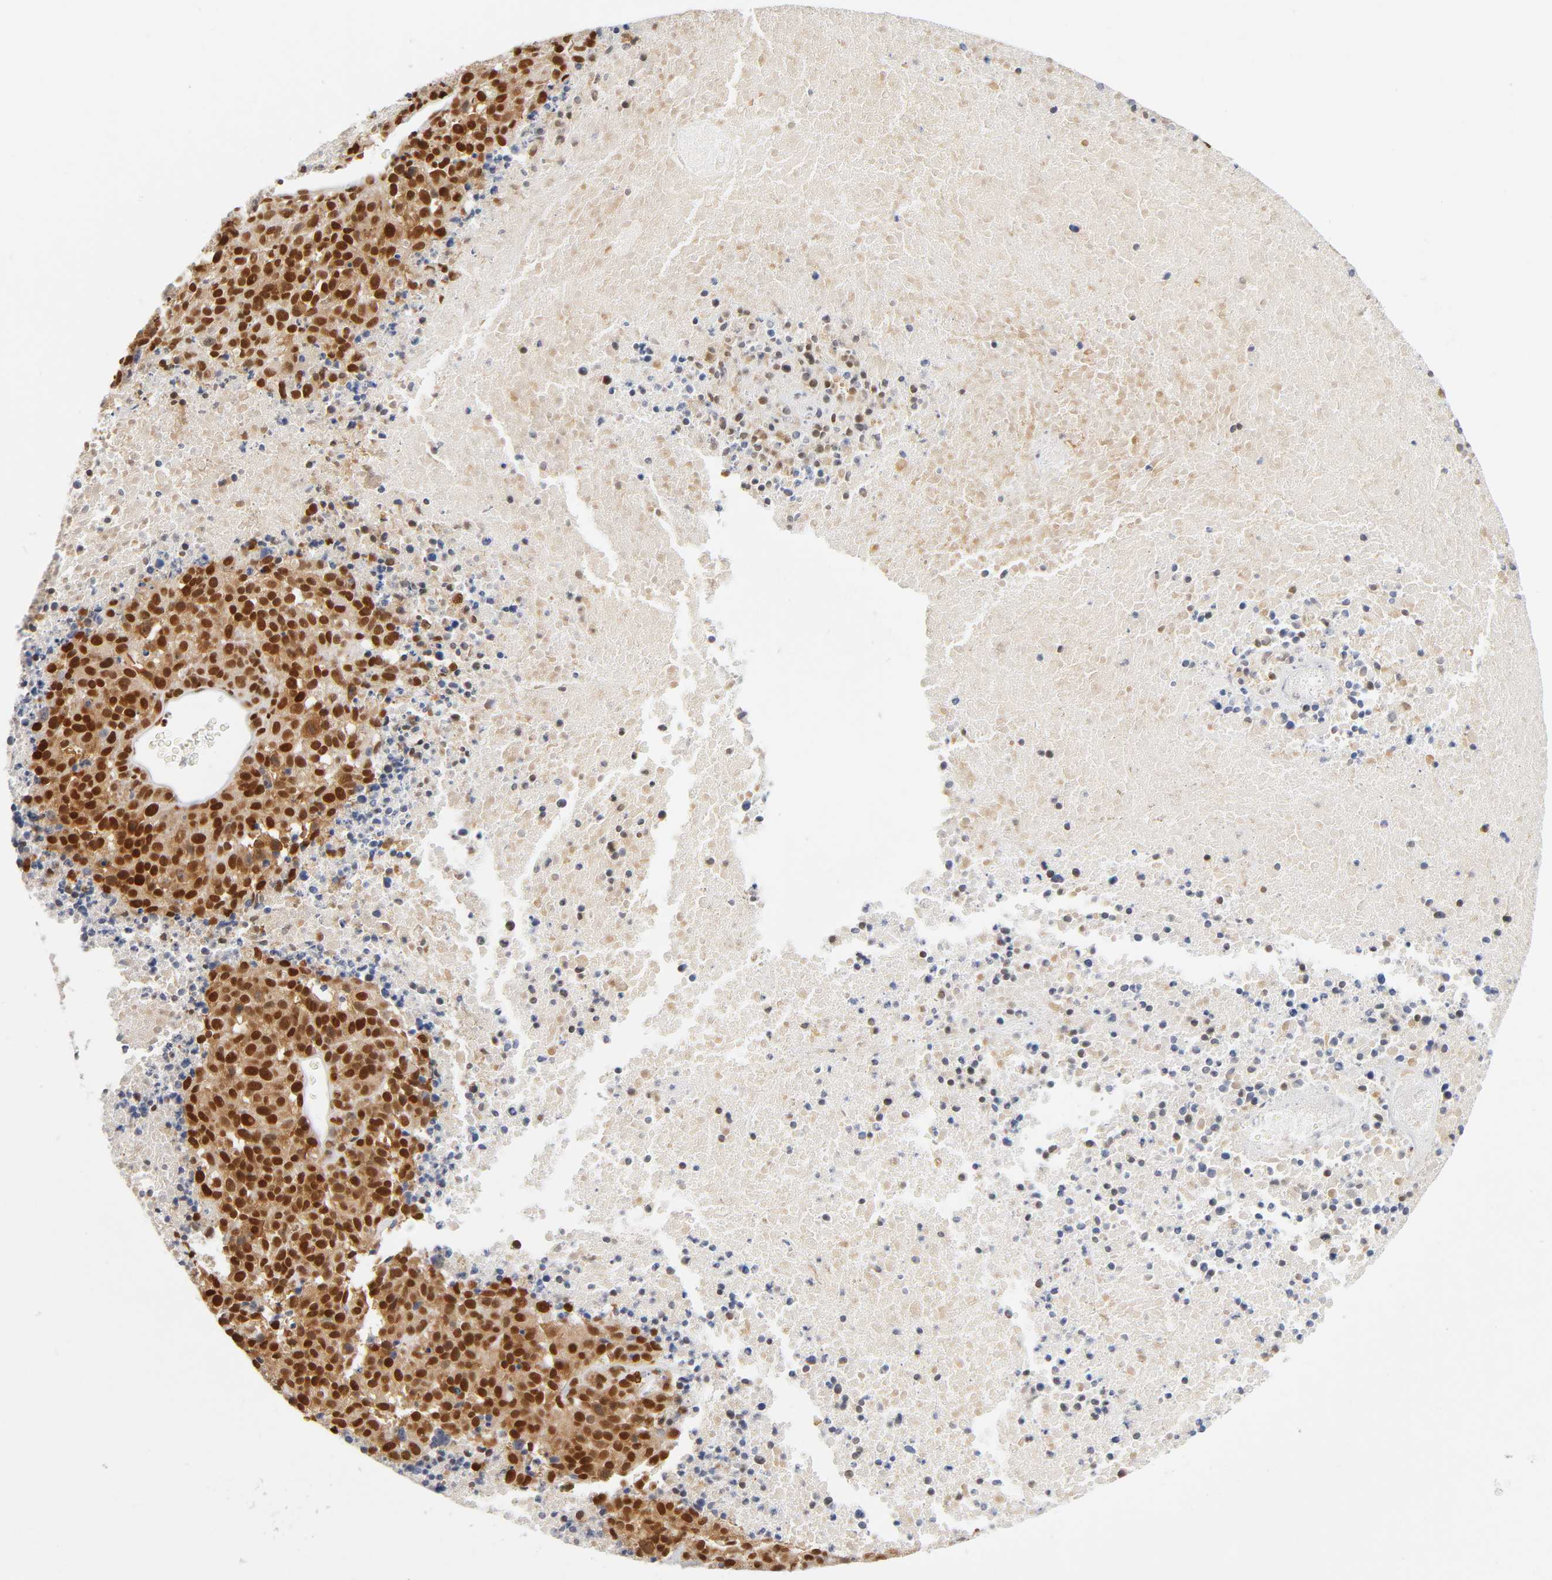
{"staining": {"intensity": "strong", "quantity": ">75%", "location": "nuclear"}, "tissue": "melanoma", "cell_type": "Tumor cells", "image_type": "cancer", "snomed": [{"axis": "morphology", "description": "Malignant melanoma, Metastatic site"}, {"axis": "topography", "description": "Cerebral cortex"}], "caption": "The photomicrograph shows immunohistochemical staining of melanoma. There is strong nuclear staining is seen in about >75% of tumor cells.", "gene": "ILKAP", "patient": {"sex": "female", "age": 52}}